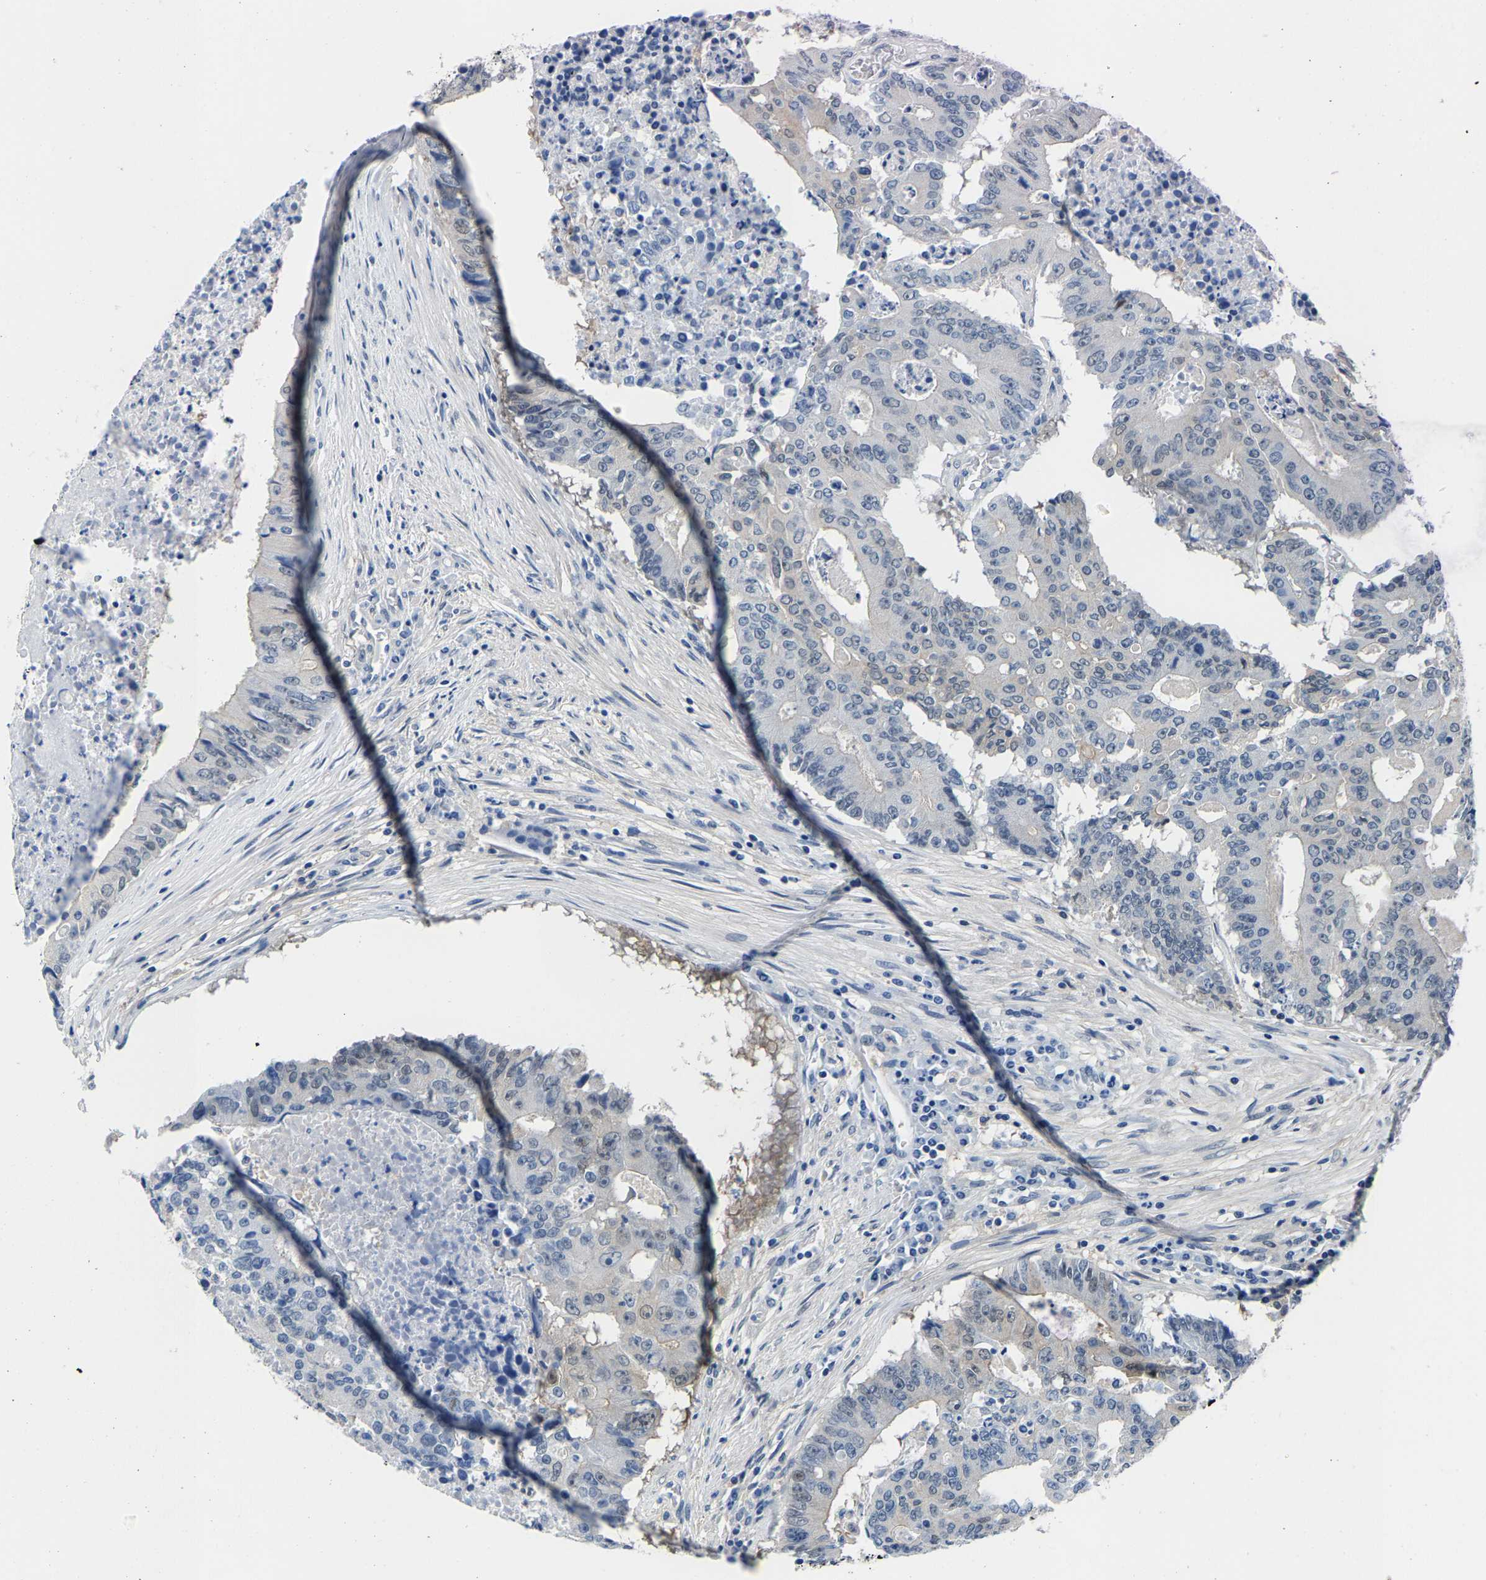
{"staining": {"intensity": "negative", "quantity": "none", "location": "none"}, "tissue": "colorectal cancer", "cell_type": "Tumor cells", "image_type": "cancer", "snomed": [{"axis": "morphology", "description": "Adenocarcinoma, NOS"}, {"axis": "topography", "description": "Colon"}], "caption": "Immunohistochemical staining of human colorectal cancer (adenocarcinoma) shows no significant positivity in tumor cells.", "gene": "SSH3", "patient": {"sex": "male", "age": 87}}